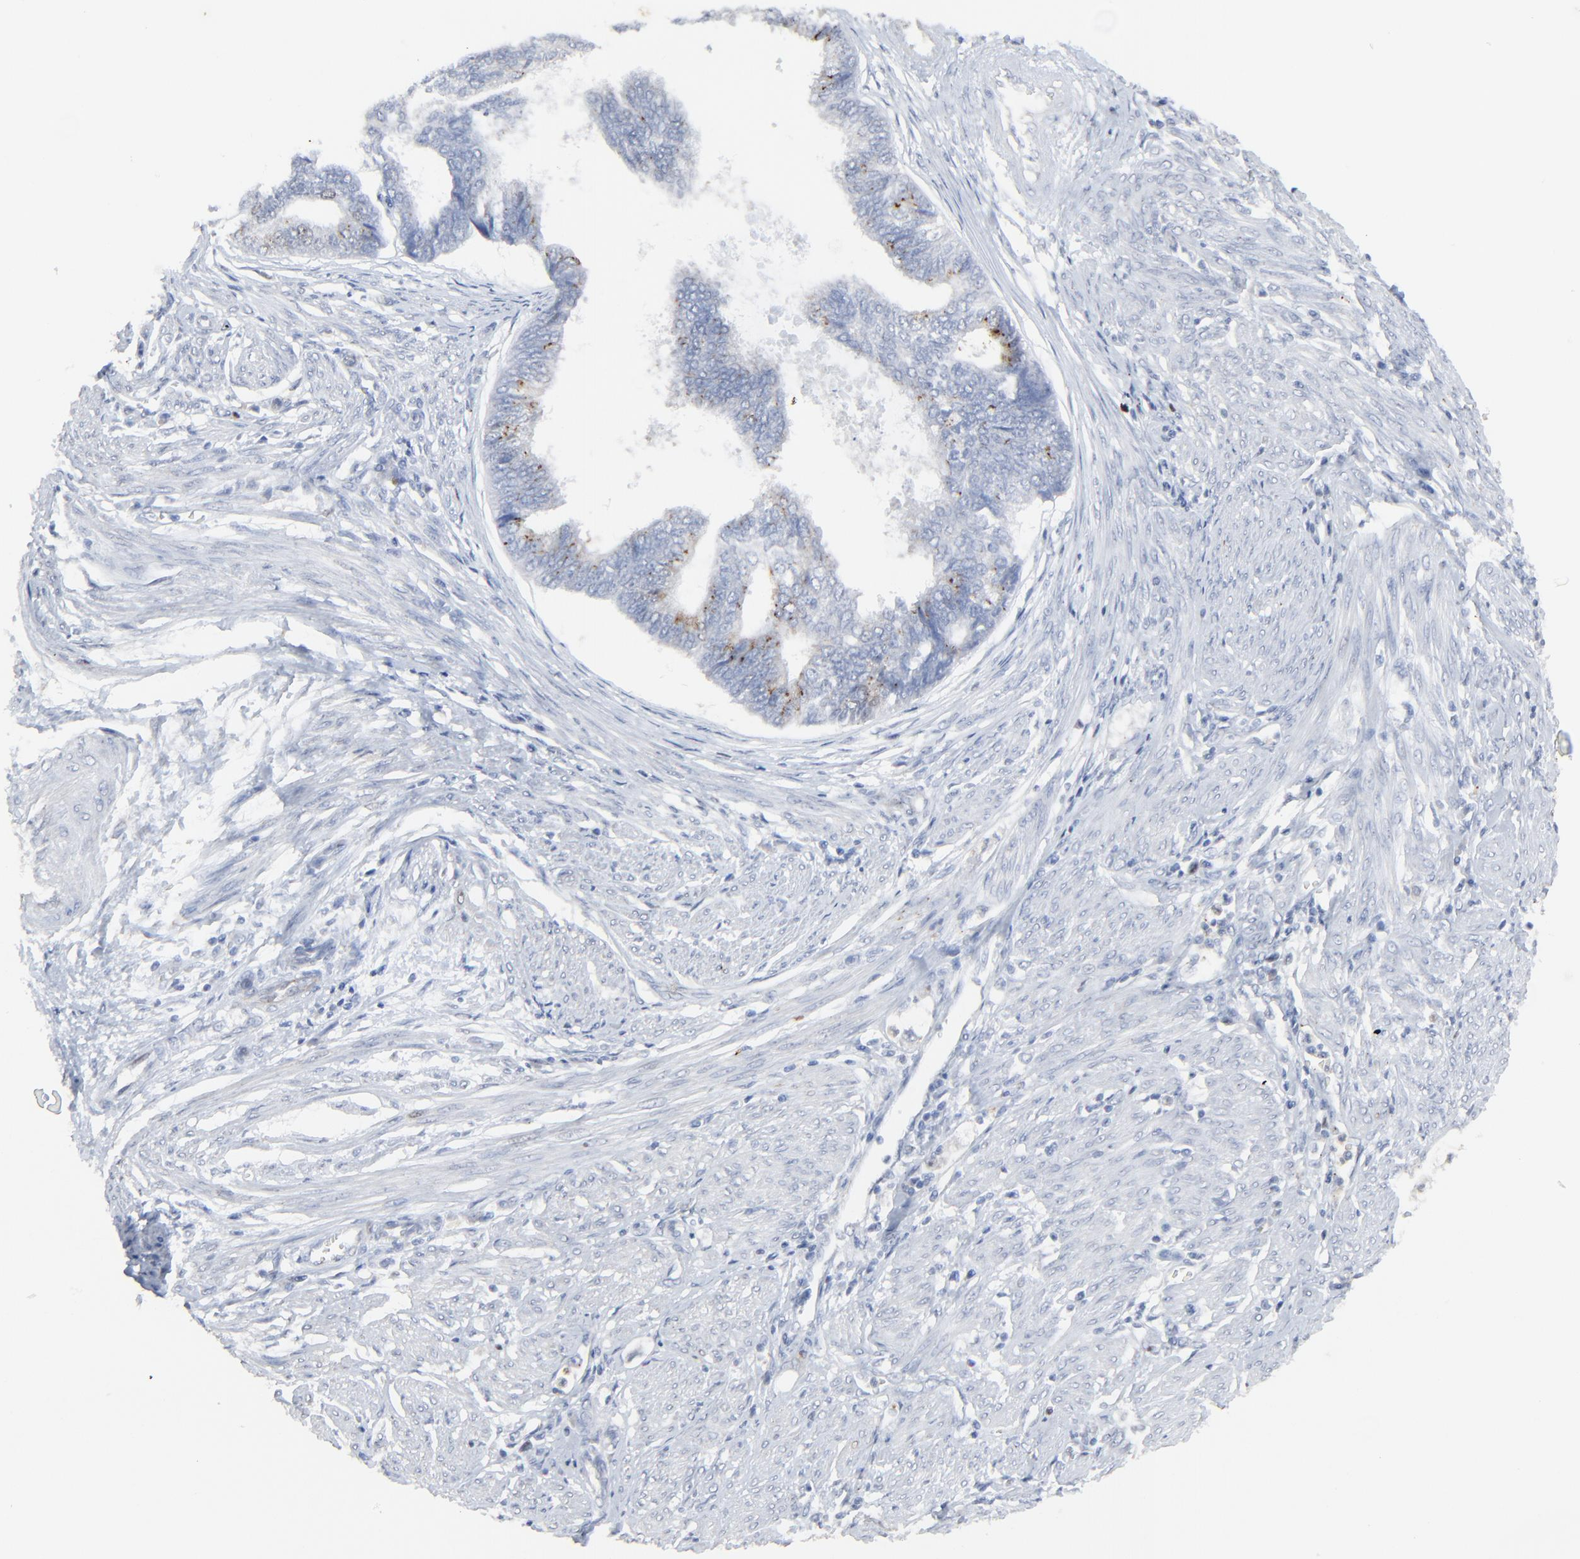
{"staining": {"intensity": "negative", "quantity": "none", "location": "none"}, "tissue": "endometrial cancer", "cell_type": "Tumor cells", "image_type": "cancer", "snomed": [{"axis": "morphology", "description": "Adenocarcinoma, NOS"}, {"axis": "topography", "description": "Endometrium"}], "caption": "Endometrial adenocarcinoma was stained to show a protein in brown. There is no significant staining in tumor cells.", "gene": "BIRC3", "patient": {"sex": "female", "age": 75}}